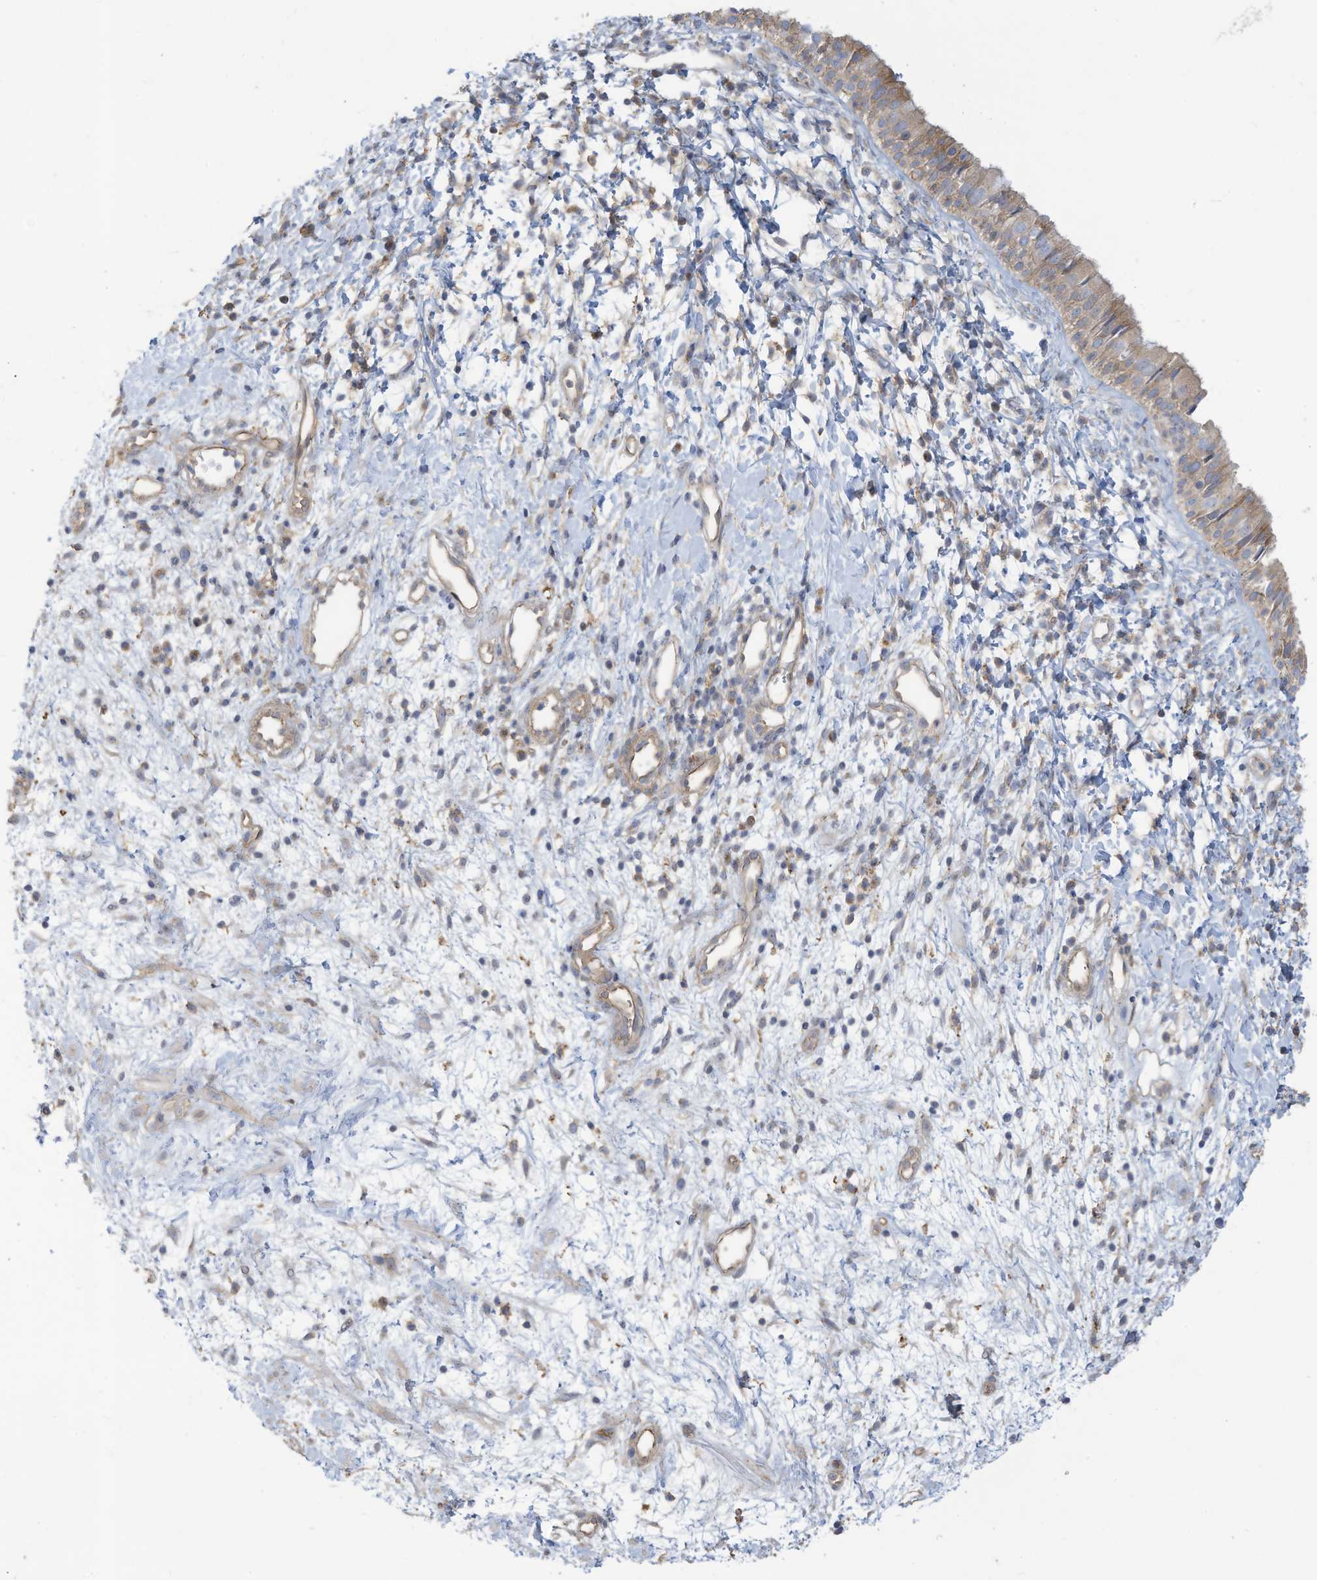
{"staining": {"intensity": "weak", "quantity": "25%-75%", "location": "cytoplasmic/membranous"}, "tissue": "nasopharynx", "cell_type": "Respiratory epithelial cells", "image_type": "normal", "snomed": [{"axis": "morphology", "description": "Normal tissue, NOS"}, {"axis": "topography", "description": "Nasopharynx"}], "caption": "Weak cytoplasmic/membranous expression for a protein is present in approximately 25%-75% of respiratory epithelial cells of unremarkable nasopharynx using immunohistochemistry.", "gene": "ADAT2", "patient": {"sex": "male", "age": 22}}